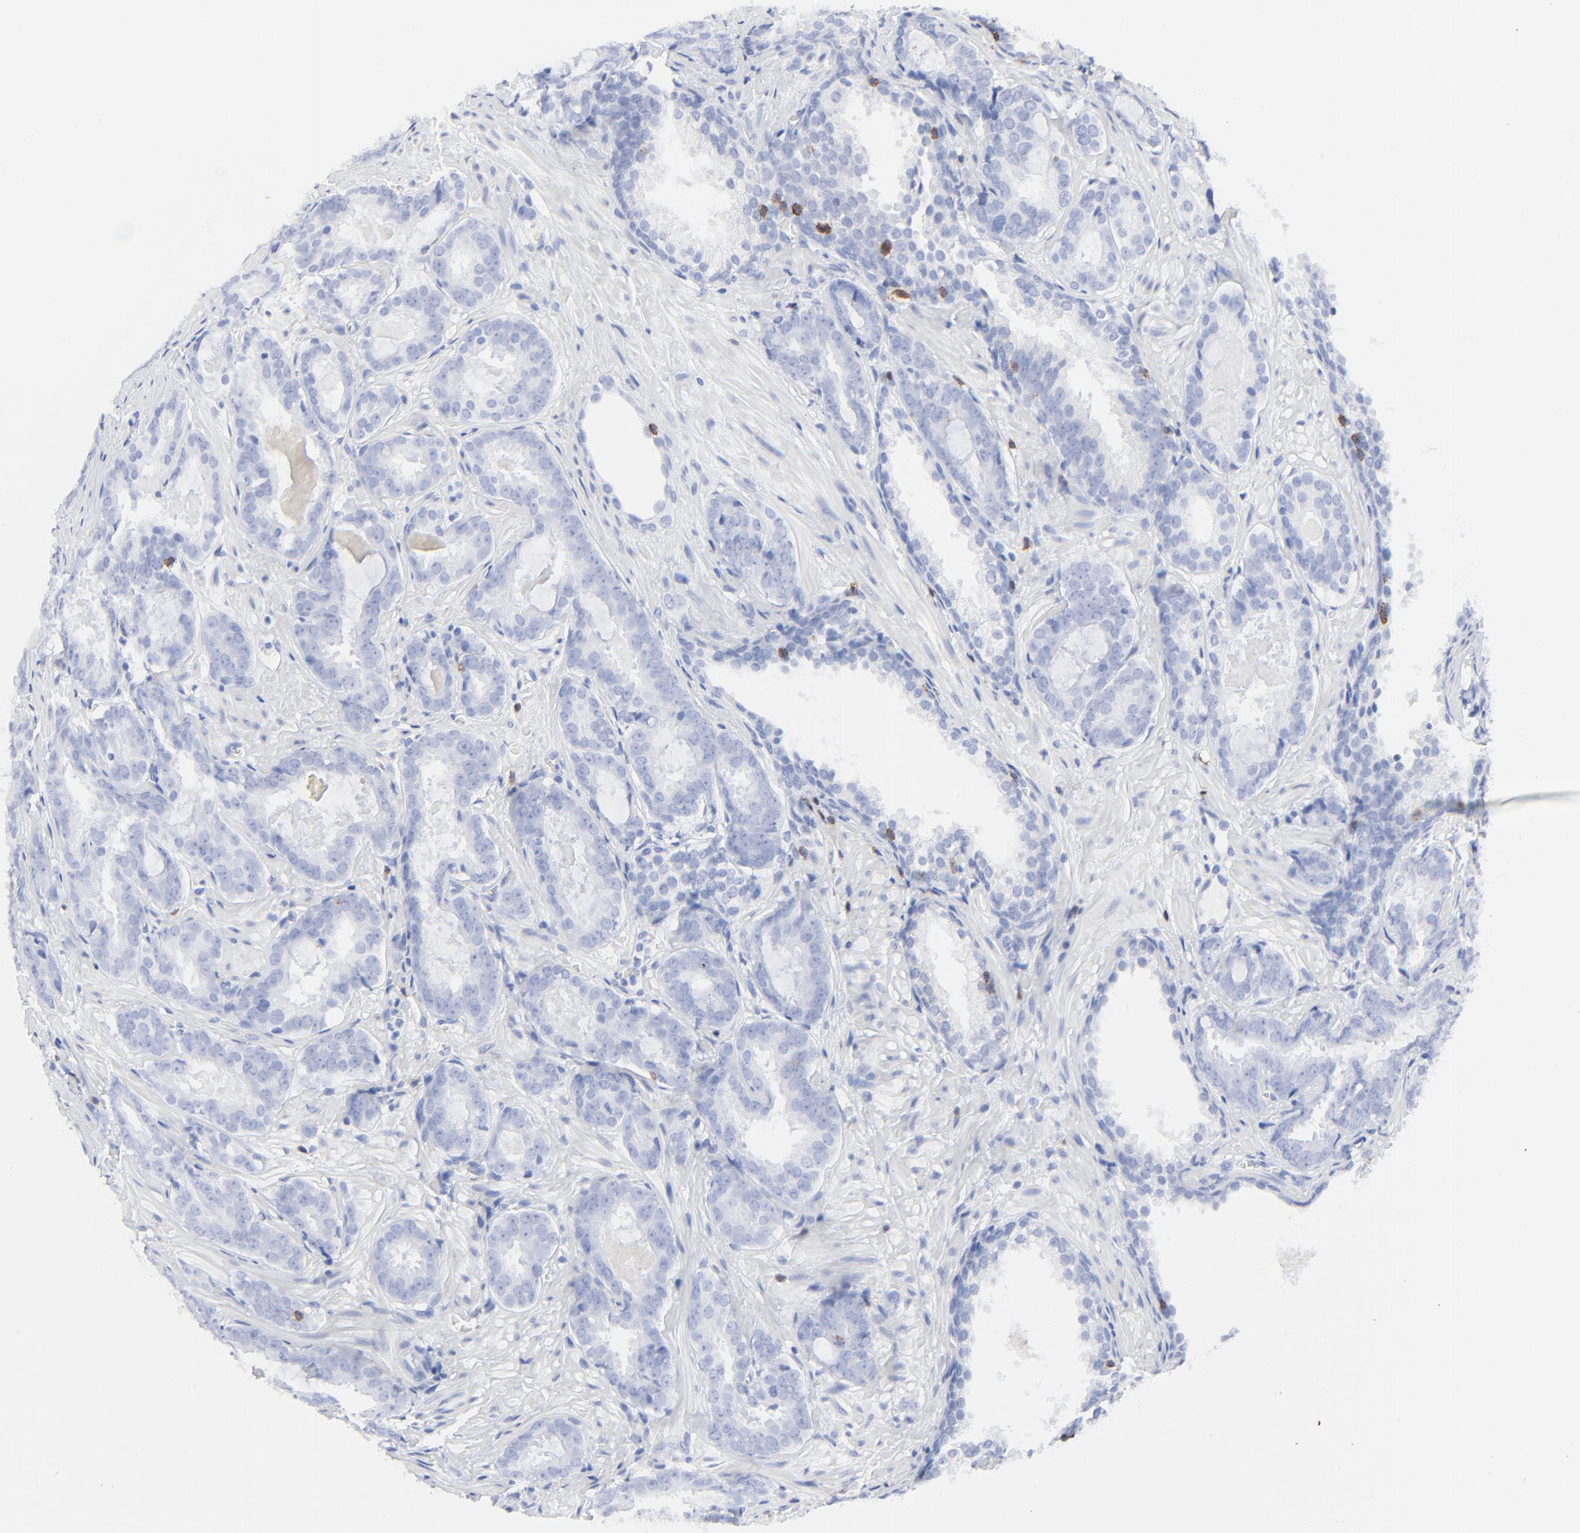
{"staining": {"intensity": "negative", "quantity": "none", "location": "none"}, "tissue": "prostate cancer", "cell_type": "Tumor cells", "image_type": "cancer", "snomed": [{"axis": "morphology", "description": "Adenocarcinoma, Medium grade"}, {"axis": "topography", "description": "Prostate"}], "caption": "High power microscopy micrograph of an IHC image of medium-grade adenocarcinoma (prostate), revealing no significant positivity in tumor cells. (Immunohistochemistry, brightfield microscopy, high magnification).", "gene": "LCK", "patient": {"sex": "male", "age": 64}}